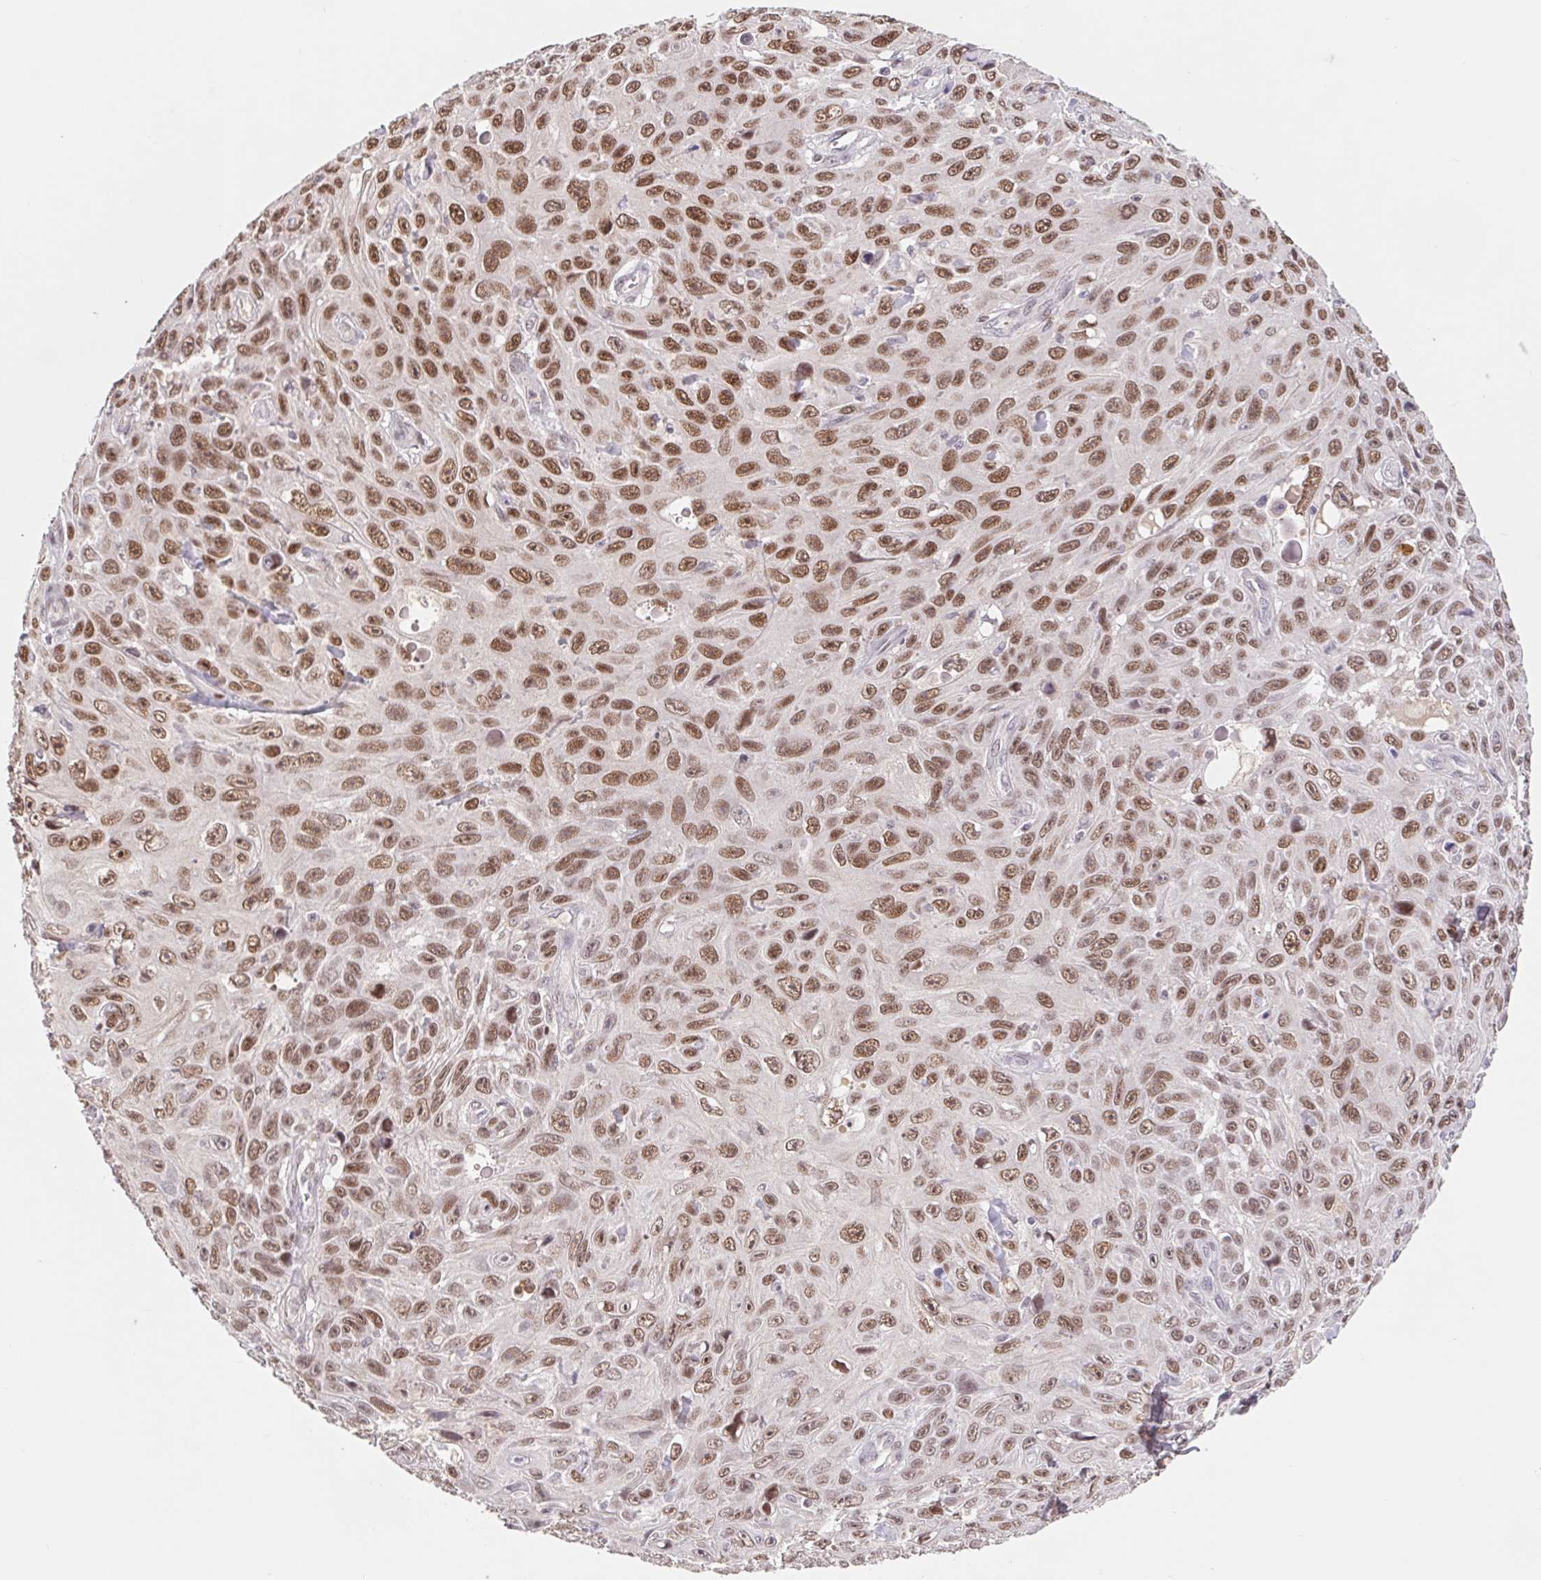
{"staining": {"intensity": "moderate", "quantity": ">75%", "location": "nuclear"}, "tissue": "skin cancer", "cell_type": "Tumor cells", "image_type": "cancer", "snomed": [{"axis": "morphology", "description": "Squamous cell carcinoma, NOS"}, {"axis": "topography", "description": "Skin"}], "caption": "This is a micrograph of immunohistochemistry (IHC) staining of skin cancer (squamous cell carcinoma), which shows moderate positivity in the nuclear of tumor cells.", "gene": "TRERF1", "patient": {"sex": "male", "age": 82}}